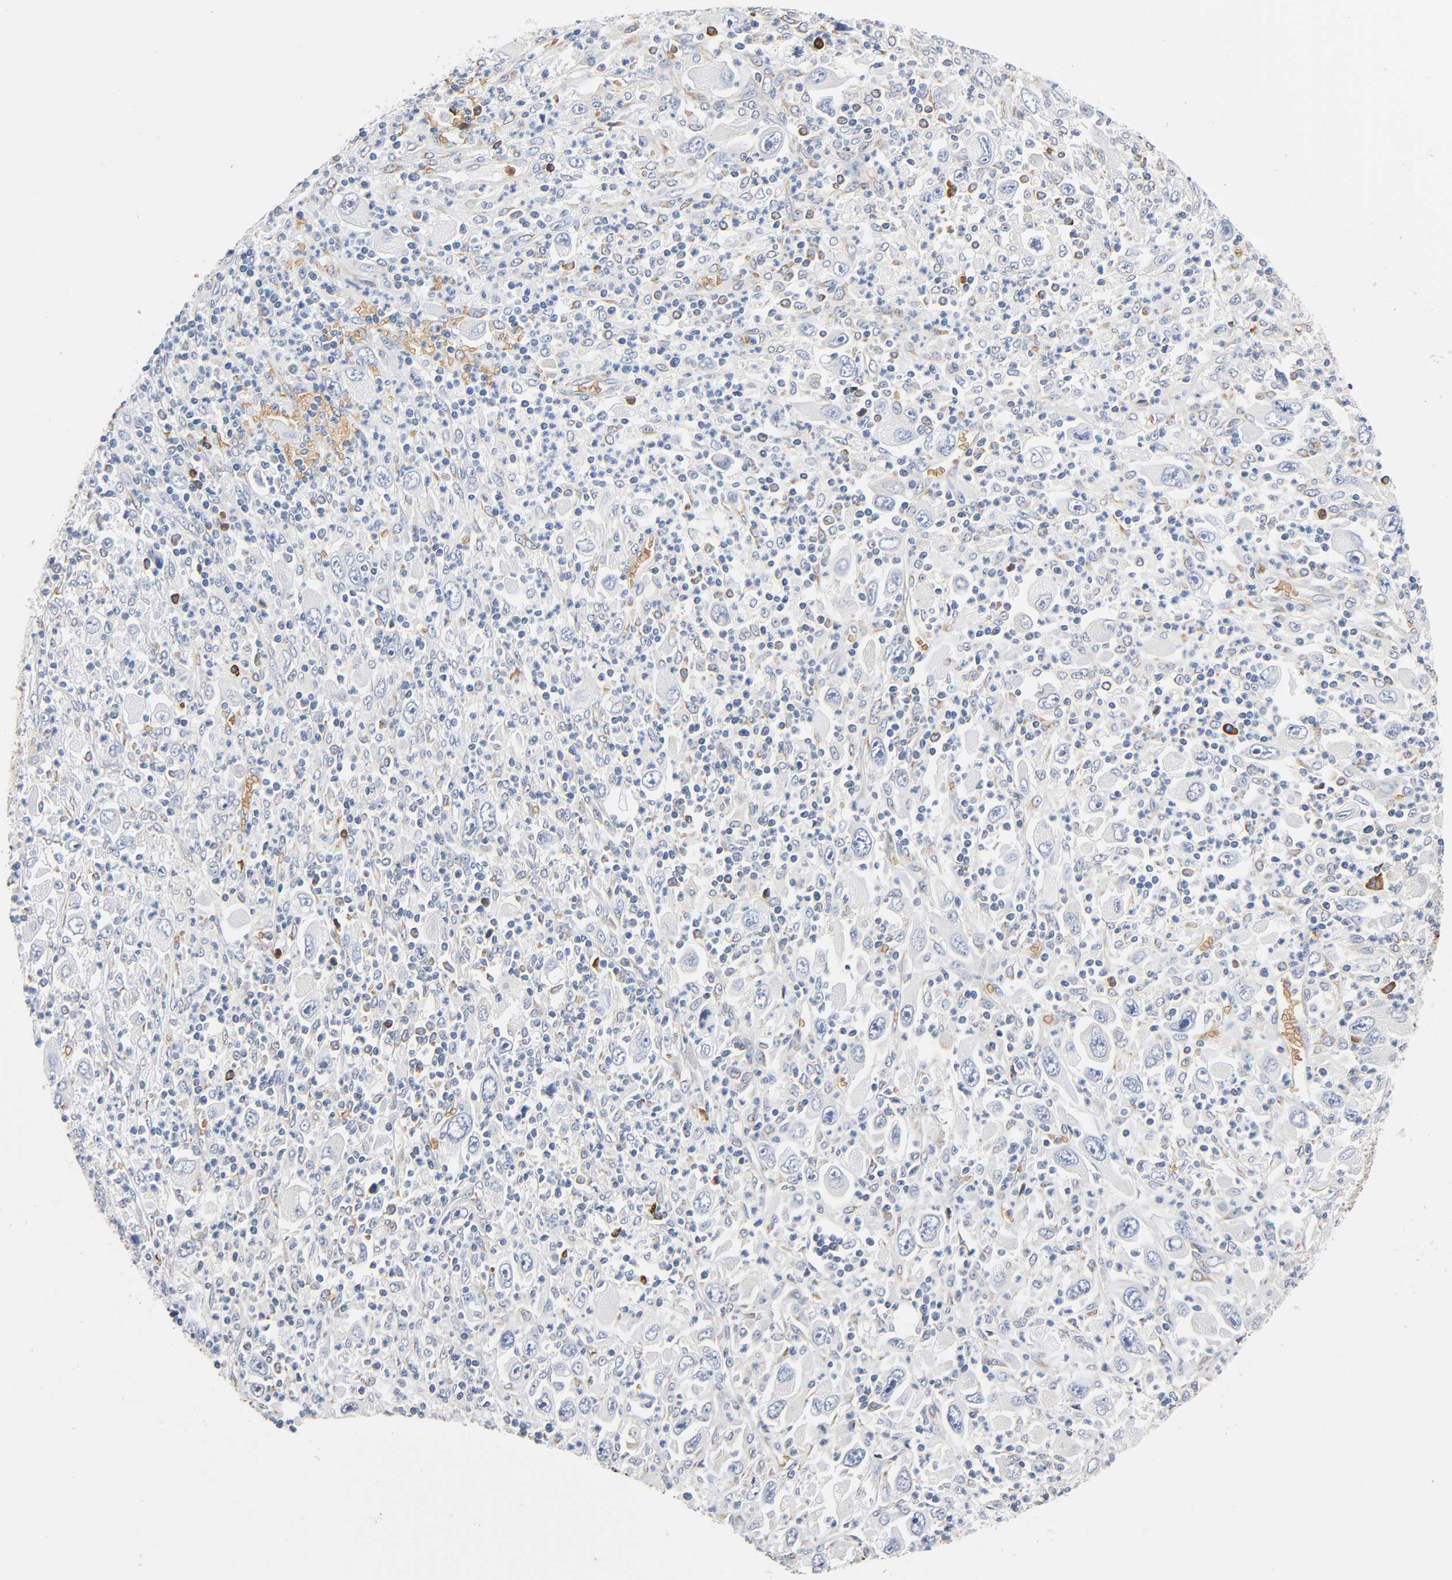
{"staining": {"intensity": "negative", "quantity": "none", "location": "none"}, "tissue": "melanoma", "cell_type": "Tumor cells", "image_type": "cancer", "snomed": [{"axis": "morphology", "description": "Malignant melanoma, Metastatic site"}, {"axis": "topography", "description": "Skin"}], "caption": "An immunohistochemistry image of melanoma is shown. There is no staining in tumor cells of melanoma. The staining was performed using DAB (3,3'-diaminobenzidine) to visualize the protein expression in brown, while the nuclei were stained in blue with hematoxylin (Magnification: 20x).", "gene": "UCKL1", "patient": {"sex": "female", "age": 56}}